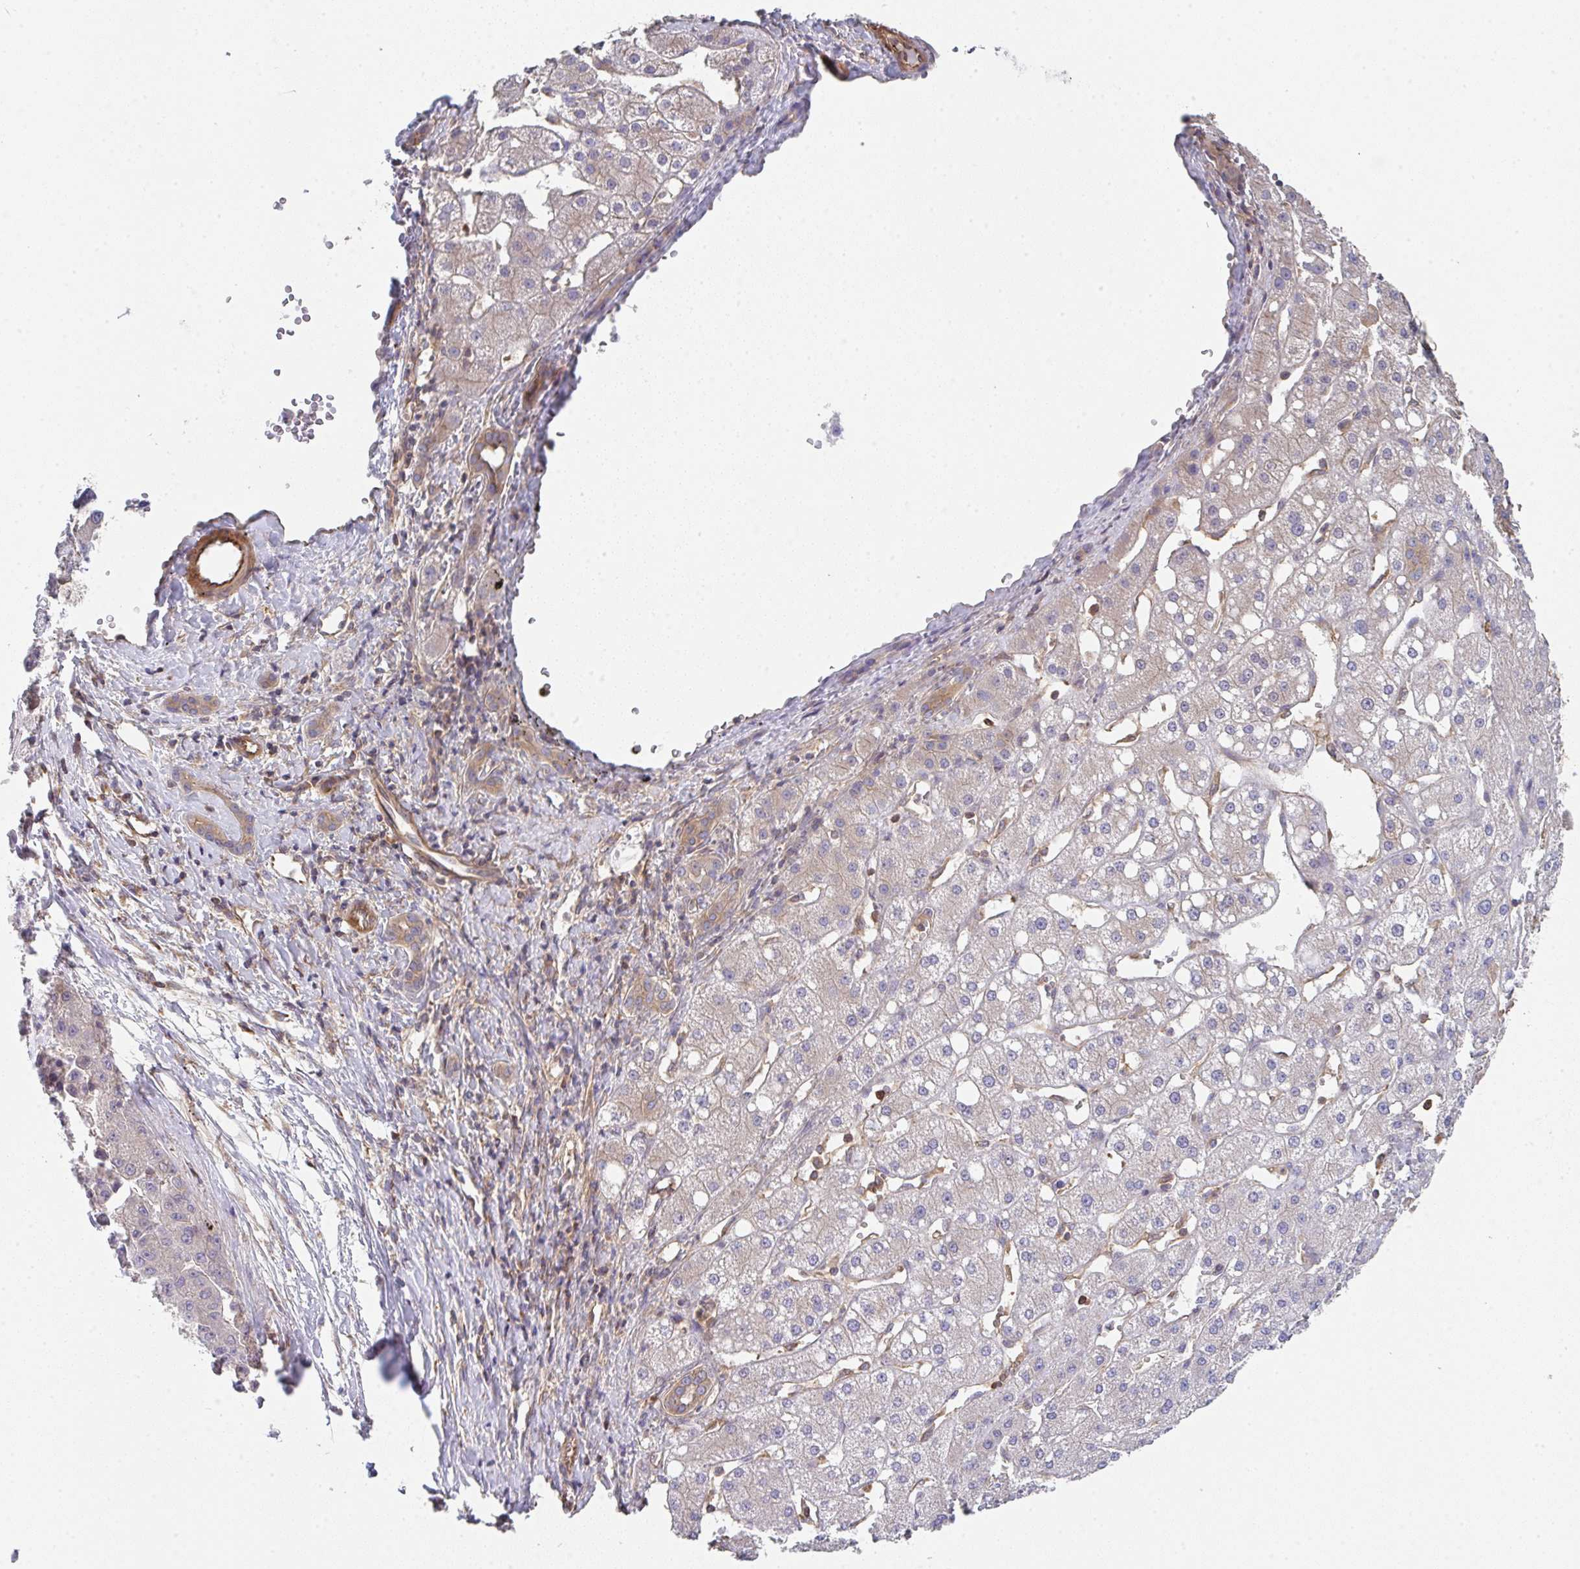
{"staining": {"intensity": "negative", "quantity": "none", "location": "none"}, "tissue": "liver cancer", "cell_type": "Tumor cells", "image_type": "cancer", "snomed": [{"axis": "morphology", "description": "Carcinoma, Hepatocellular, NOS"}, {"axis": "topography", "description": "Liver"}], "caption": "High power microscopy micrograph of an immunohistochemistry photomicrograph of hepatocellular carcinoma (liver), revealing no significant expression in tumor cells.", "gene": "TMEM229A", "patient": {"sex": "male", "age": 67}}